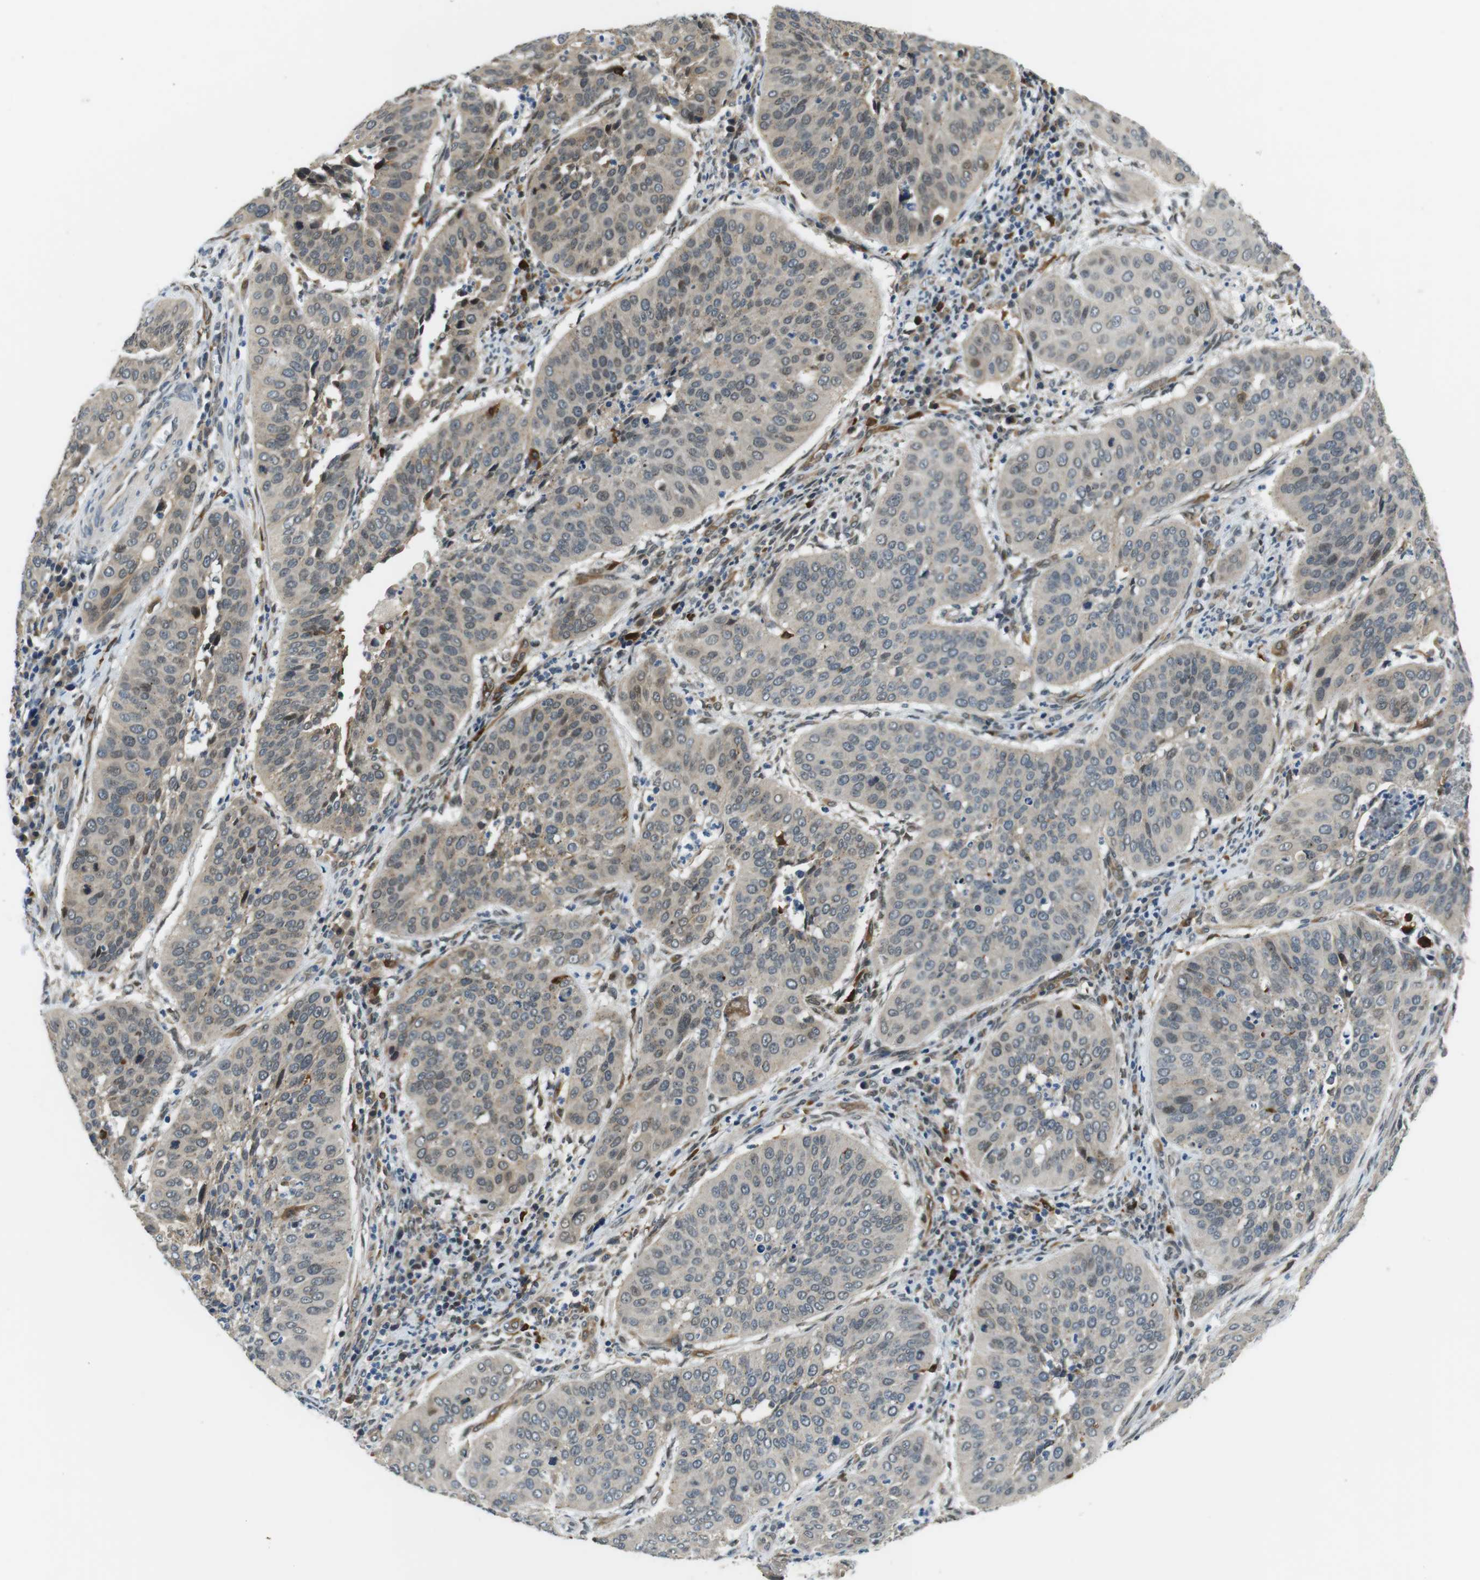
{"staining": {"intensity": "weak", "quantity": "<25%", "location": "cytoplasmic/membranous"}, "tissue": "cervical cancer", "cell_type": "Tumor cells", "image_type": "cancer", "snomed": [{"axis": "morphology", "description": "Normal tissue, NOS"}, {"axis": "morphology", "description": "Squamous cell carcinoma, NOS"}, {"axis": "topography", "description": "Cervix"}], "caption": "Immunohistochemistry (IHC) image of cervical squamous cell carcinoma stained for a protein (brown), which reveals no positivity in tumor cells.", "gene": "PALD1", "patient": {"sex": "female", "age": 39}}